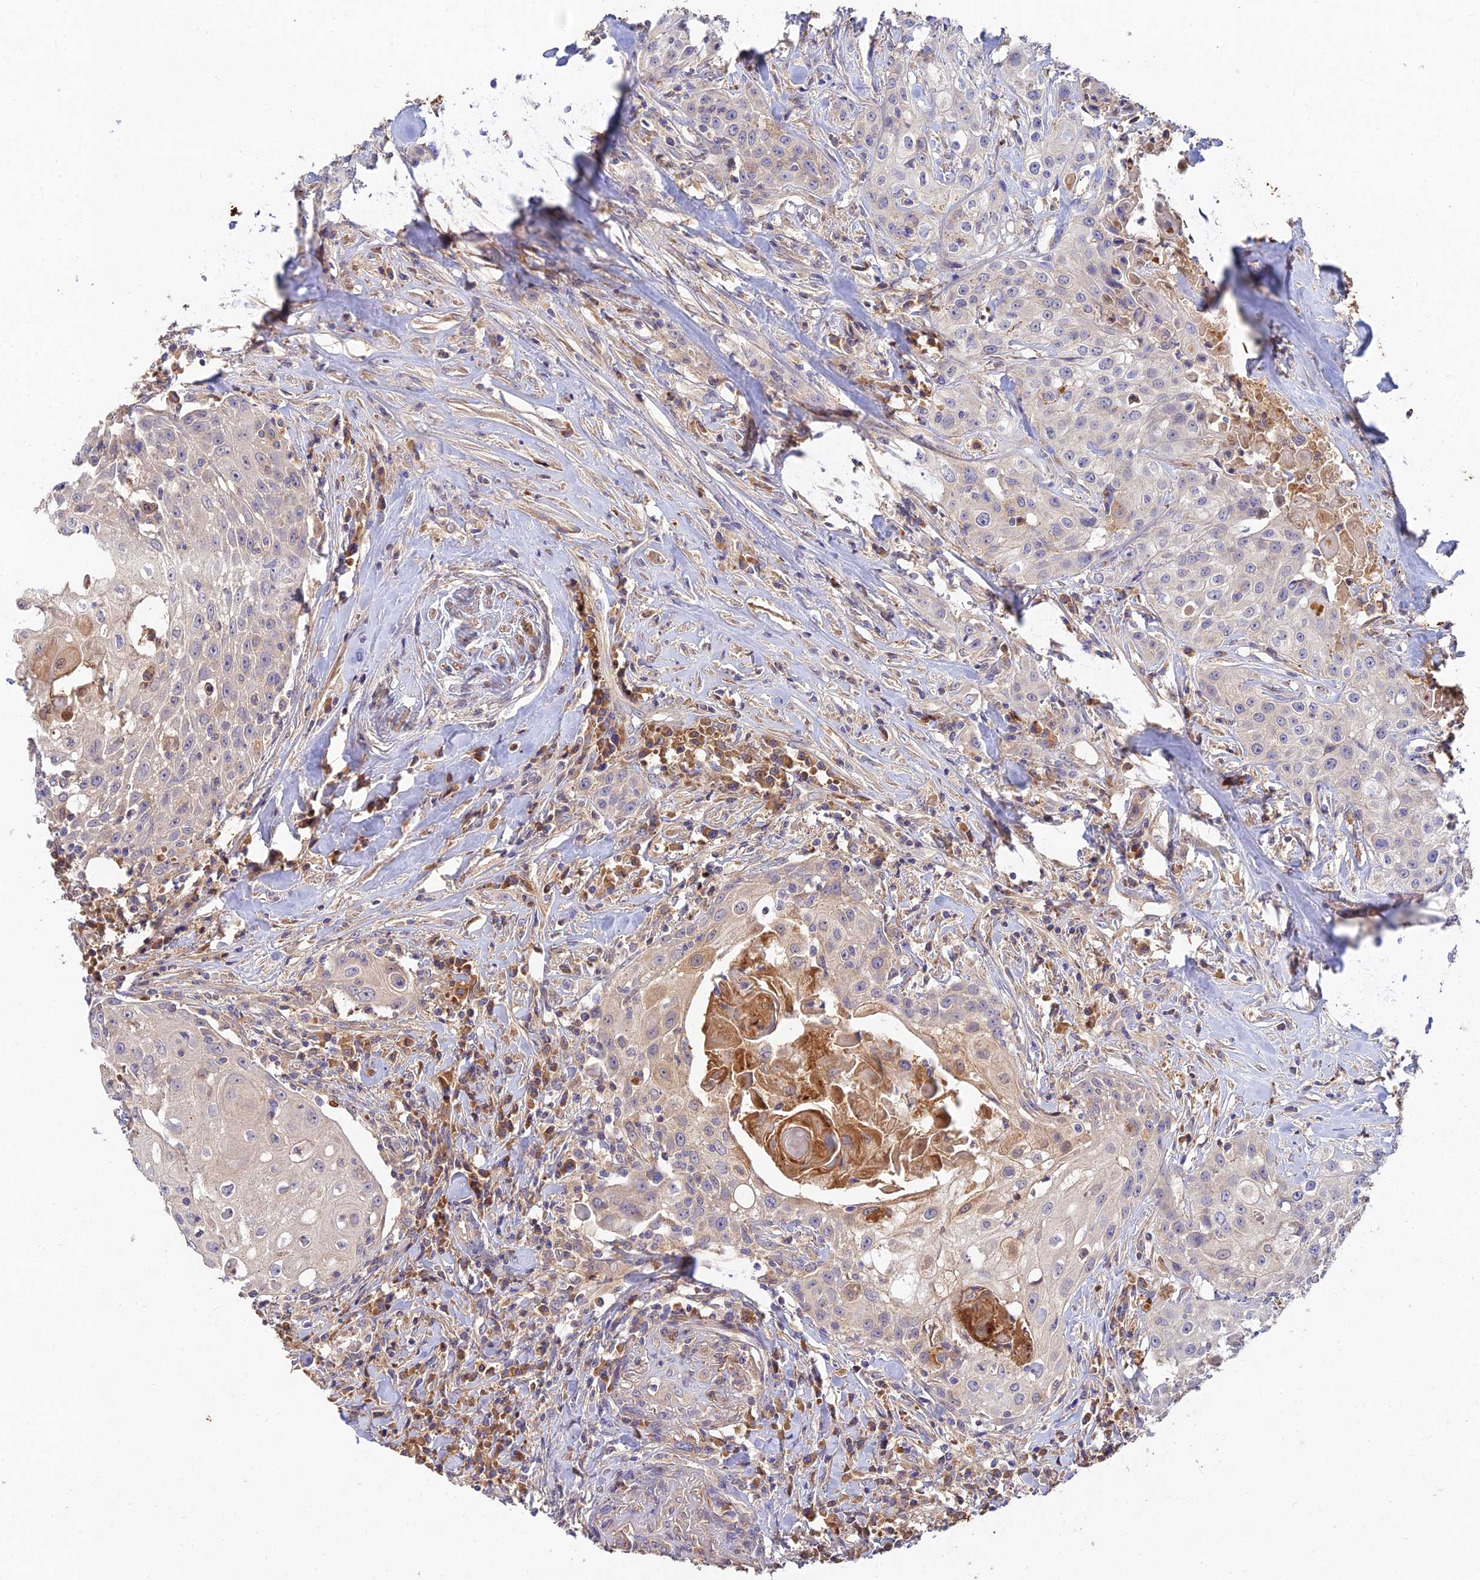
{"staining": {"intensity": "negative", "quantity": "none", "location": "none"}, "tissue": "head and neck cancer", "cell_type": "Tumor cells", "image_type": "cancer", "snomed": [{"axis": "morphology", "description": "Squamous cell carcinoma, NOS"}, {"axis": "topography", "description": "Oral tissue"}, {"axis": "topography", "description": "Head-Neck"}], "caption": "There is no significant expression in tumor cells of squamous cell carcinoma (head and neck).", "gene": "ACSM5", "patient": {"sex": "female", "age": 82}}